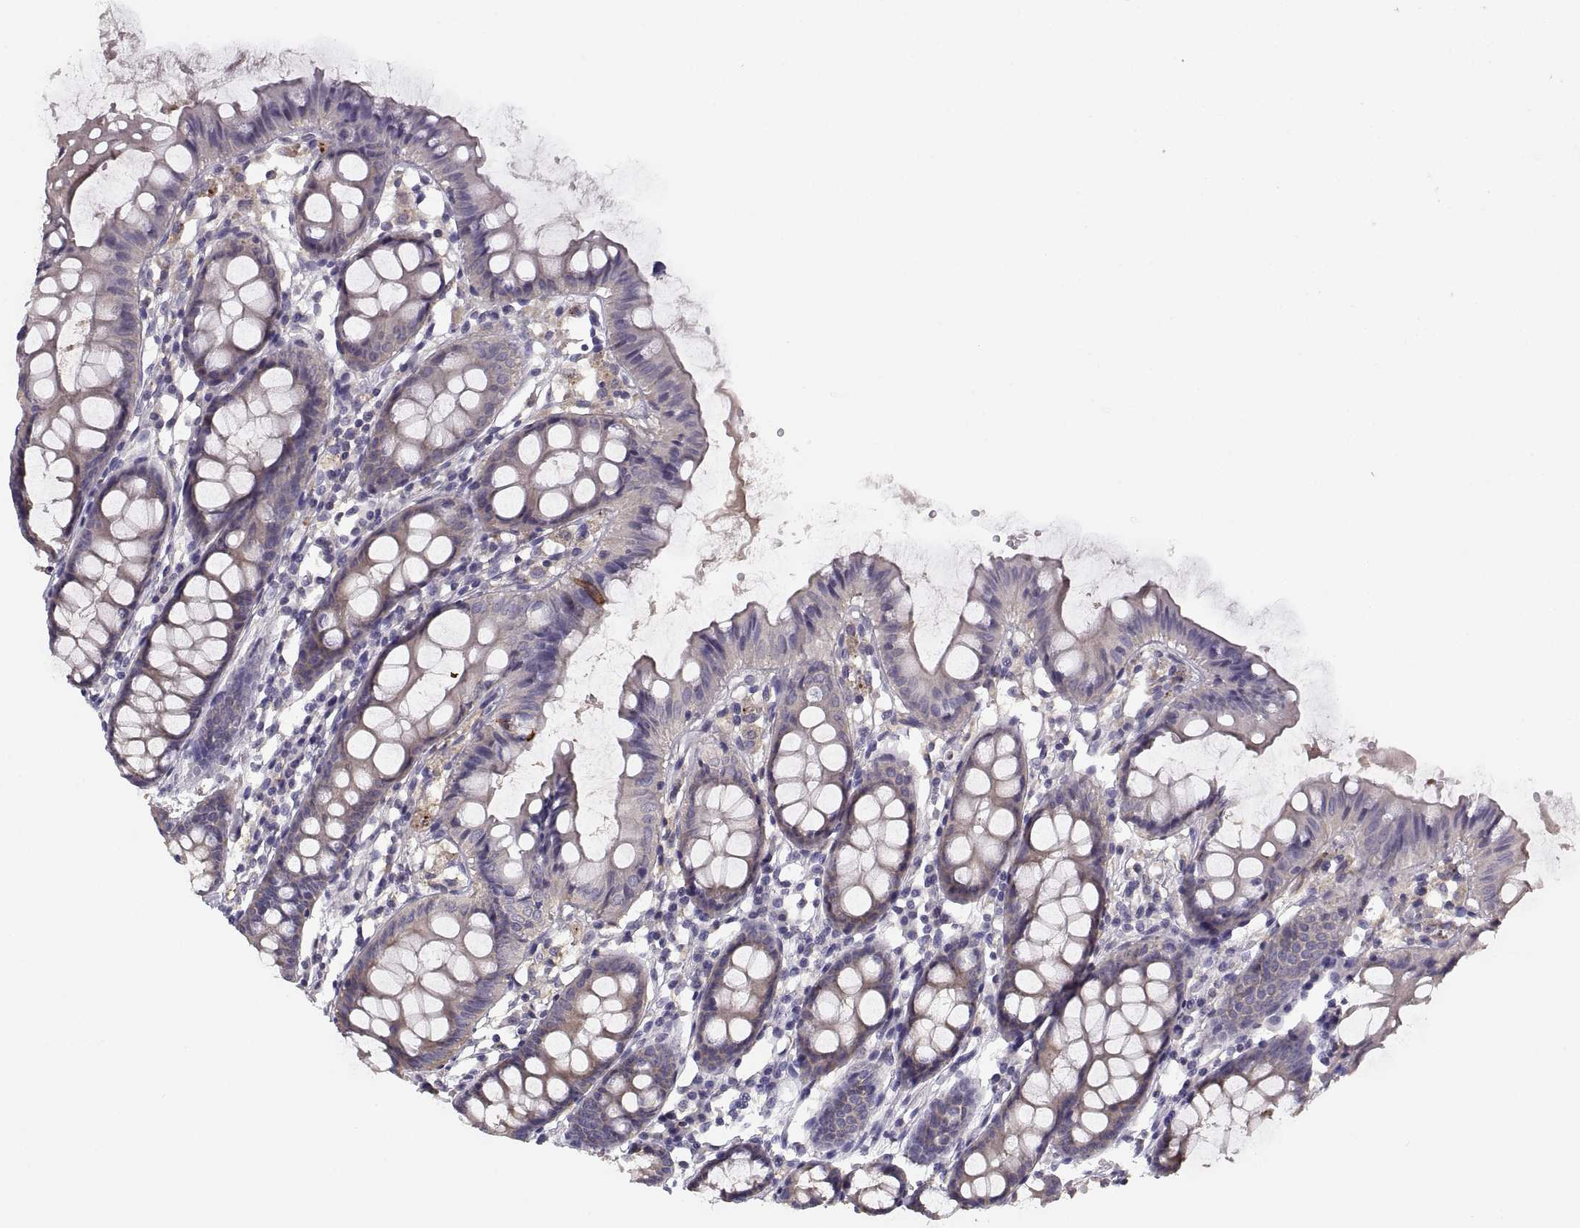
{"staining": {"intensity": "negative", "quantity": "none", "location": "none"}, "tissue": "colon", "cell_type": "Endothelial cells", "image_type": "normal", "snomed": [{"axis": "morphology", "description": "Normal tissue, NOS"}, {"axis": "topography", "description": "Colon"}], "caption": "This is an immunohistochemistry histopathology image of benign human colon. There is no staining in endothelial cells.", "gene": "NMNAT2", "patient": {"sex": "female", "age": 84}}